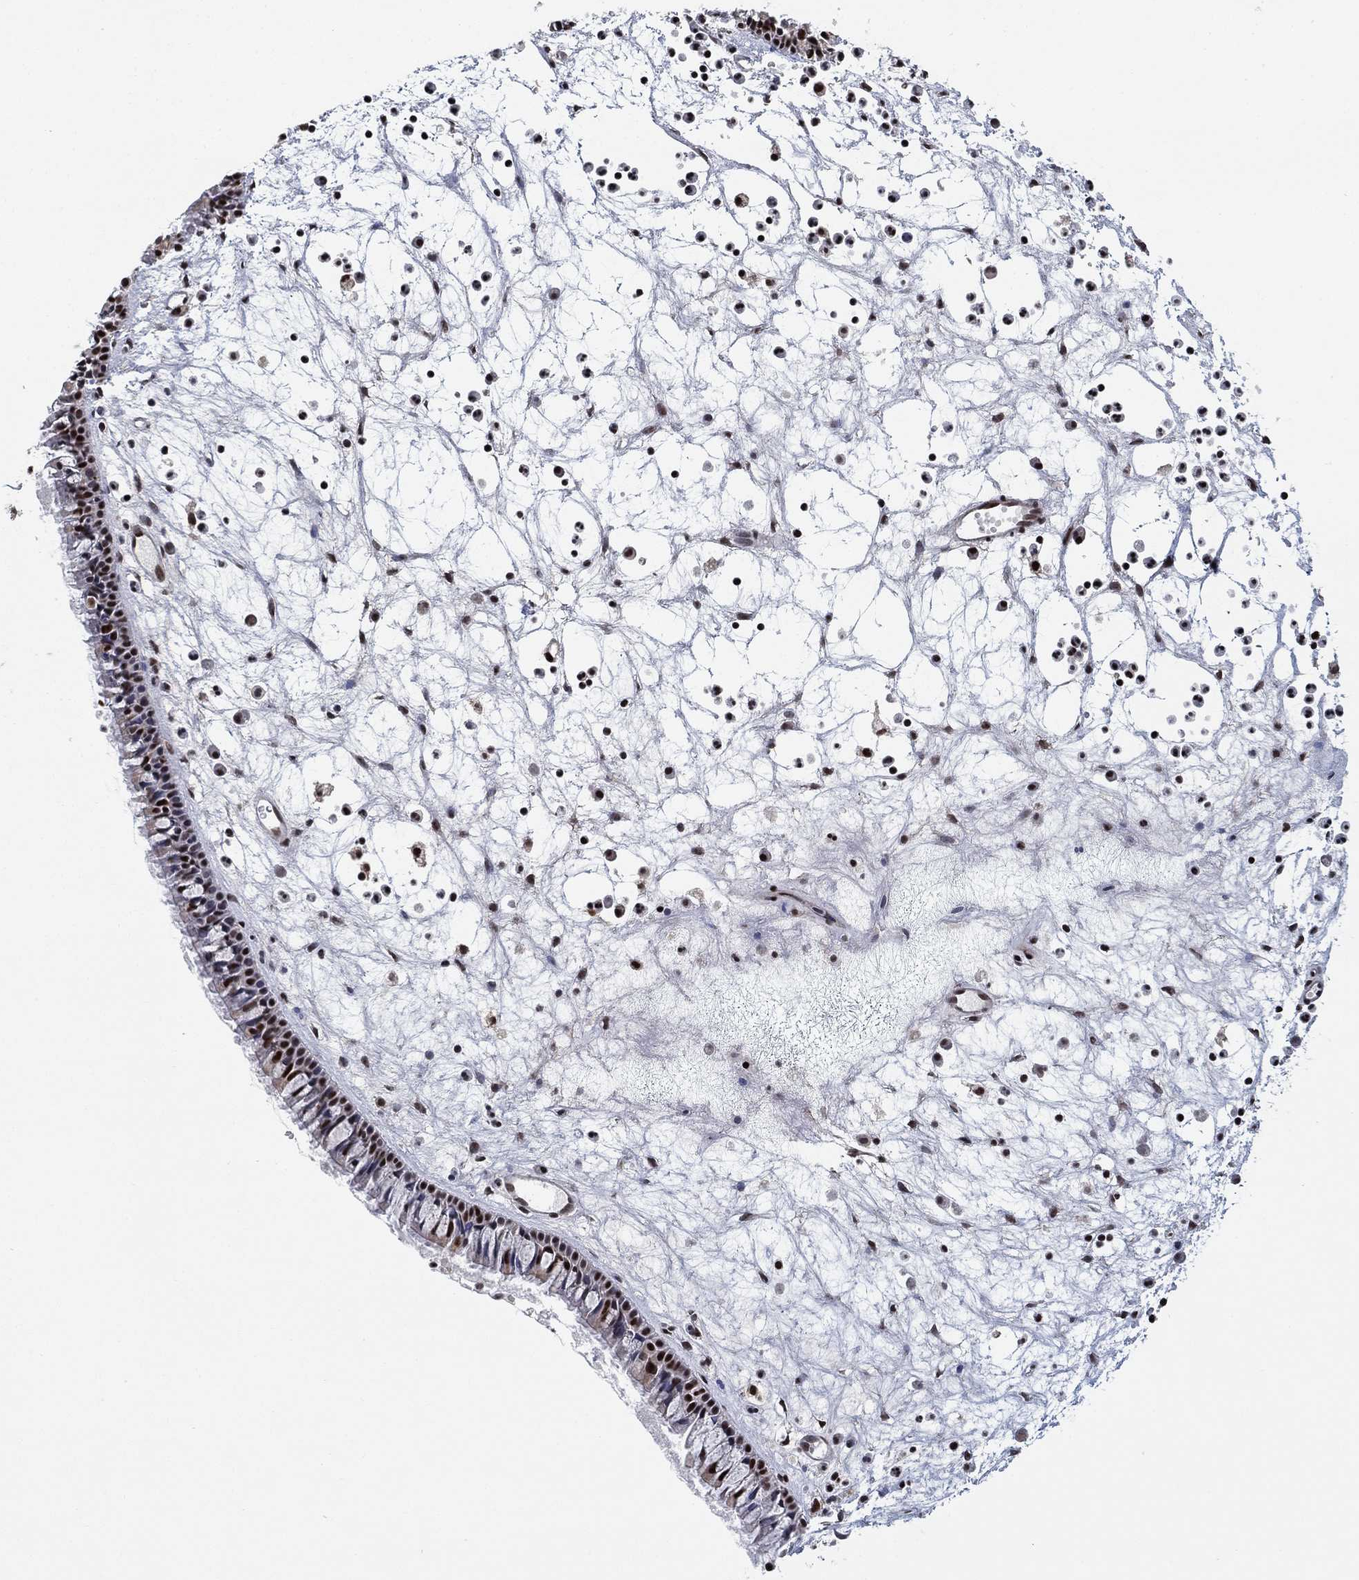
{"staining": {"intensity": "strong", "quantity": ">75%", "location": "nuclear"}, "tissue": "nasopharynx", "cell_type": "Respiratory epithelial cells", "image_type": "normal", "snomed": [{"axis": "morphology", "description": "Normal tissue, NOS"}, {"axis": "topography", "description": "Nasopharynx"}], "caption": "Protein expression by IHC shows strong nuclear expression in approximately >75% of respiratory epithelial cells in benign nasopharynx.", "gene": "ZSCAN30", "patient": {"sex": "female", "age": 47}}